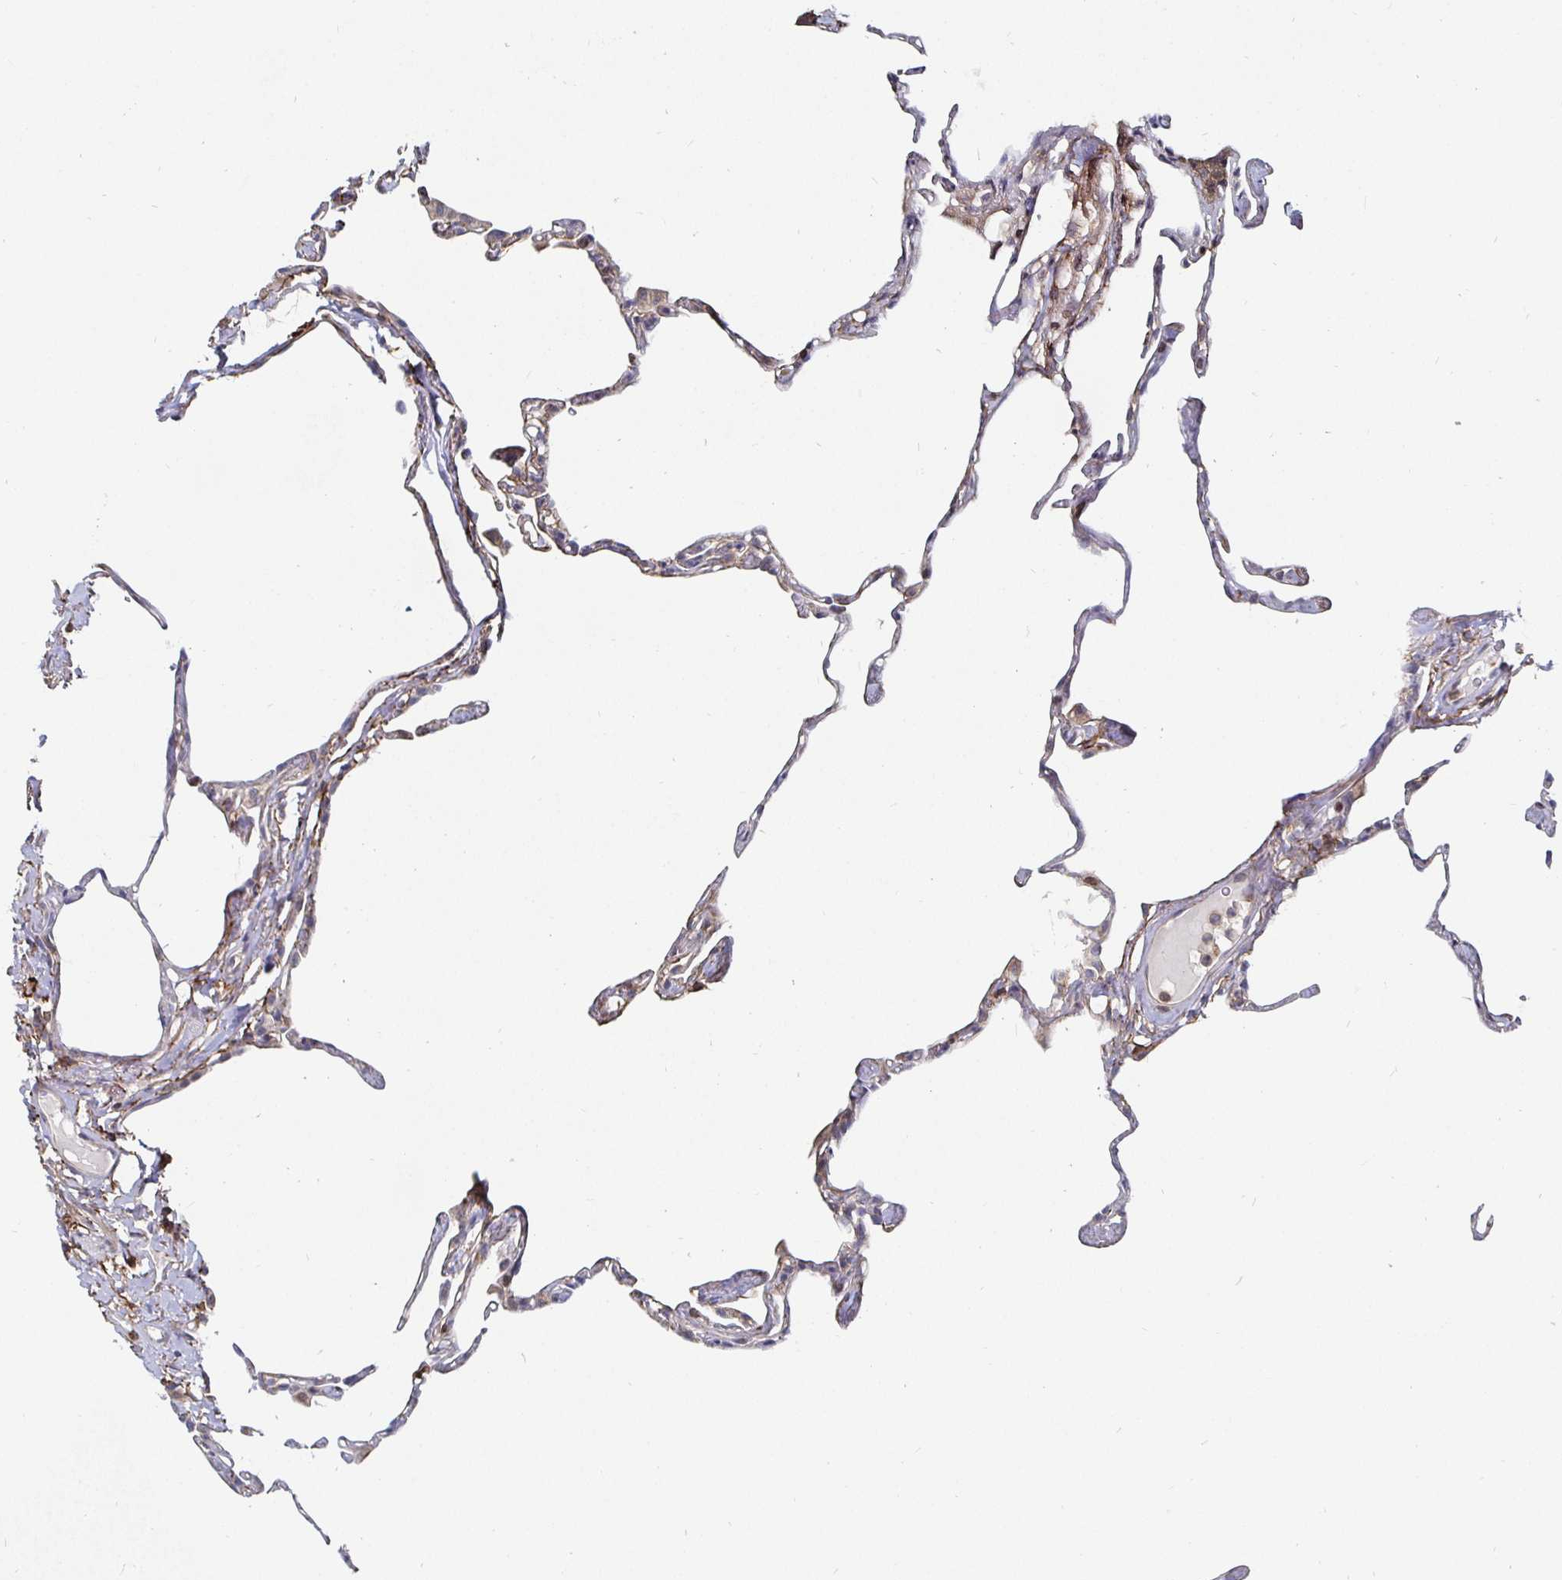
{"staining": {"intensity": "weak", "quantity": "25%-75%", "location": "cytoplasmic/membranous"}, "tissue": "lung", "cell_type": "Alveolar cells", "image_type": "normal", "snomed": [{"axis": "morphology", "description": "Normal tissue, NOS"}, {"axis": "topography", "description": "Lung"}], "caption": "High-power microscopy captured an IHC micrograph of benign lung, revealing weak cytoplasmic/membranous staining in about 25%-75% of alveolar cells.", "gene": "GJA4", "patient": {"sex": "male", "age": 65}}